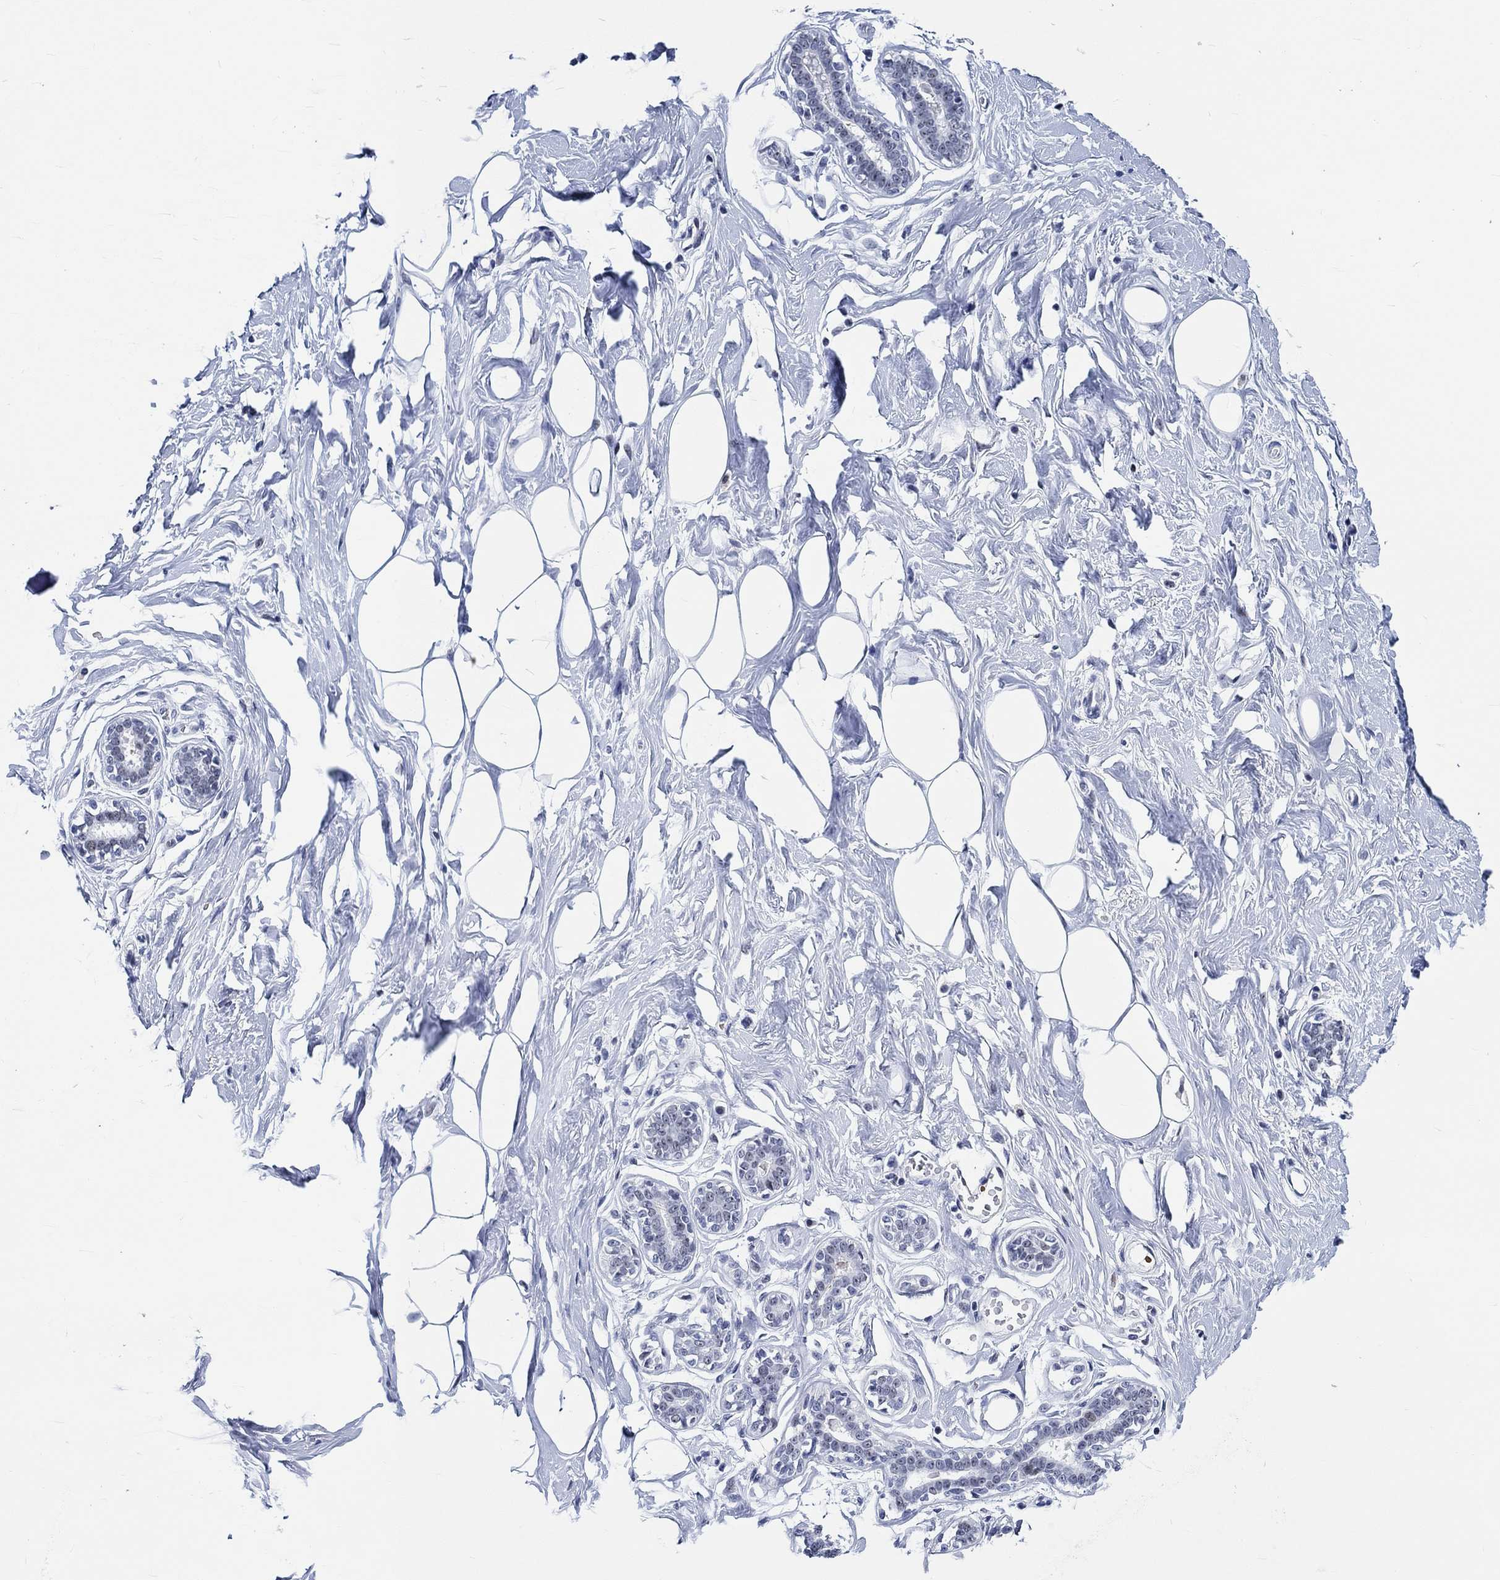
{"staining": {"intensity": "negative", "quantity": "none", "location": "none"}, "tissue": "breast", "cell_type": "Adipocytes", "image_type": "normal", "snomed": [{"axis": "morphology", "description": "Normal tissue, NOS"}, {"axis": "morphology", "description": "Lobular carcinoma, in situ"}, {"axis": "topography", "description": "Breast"}], "caption": "Immunohistochemistry (IHC) of unremarkable human breast reveals no staining in adipocytes.", "gene": "ZNF446", "patient": {"sex": "female", "age": 35}}